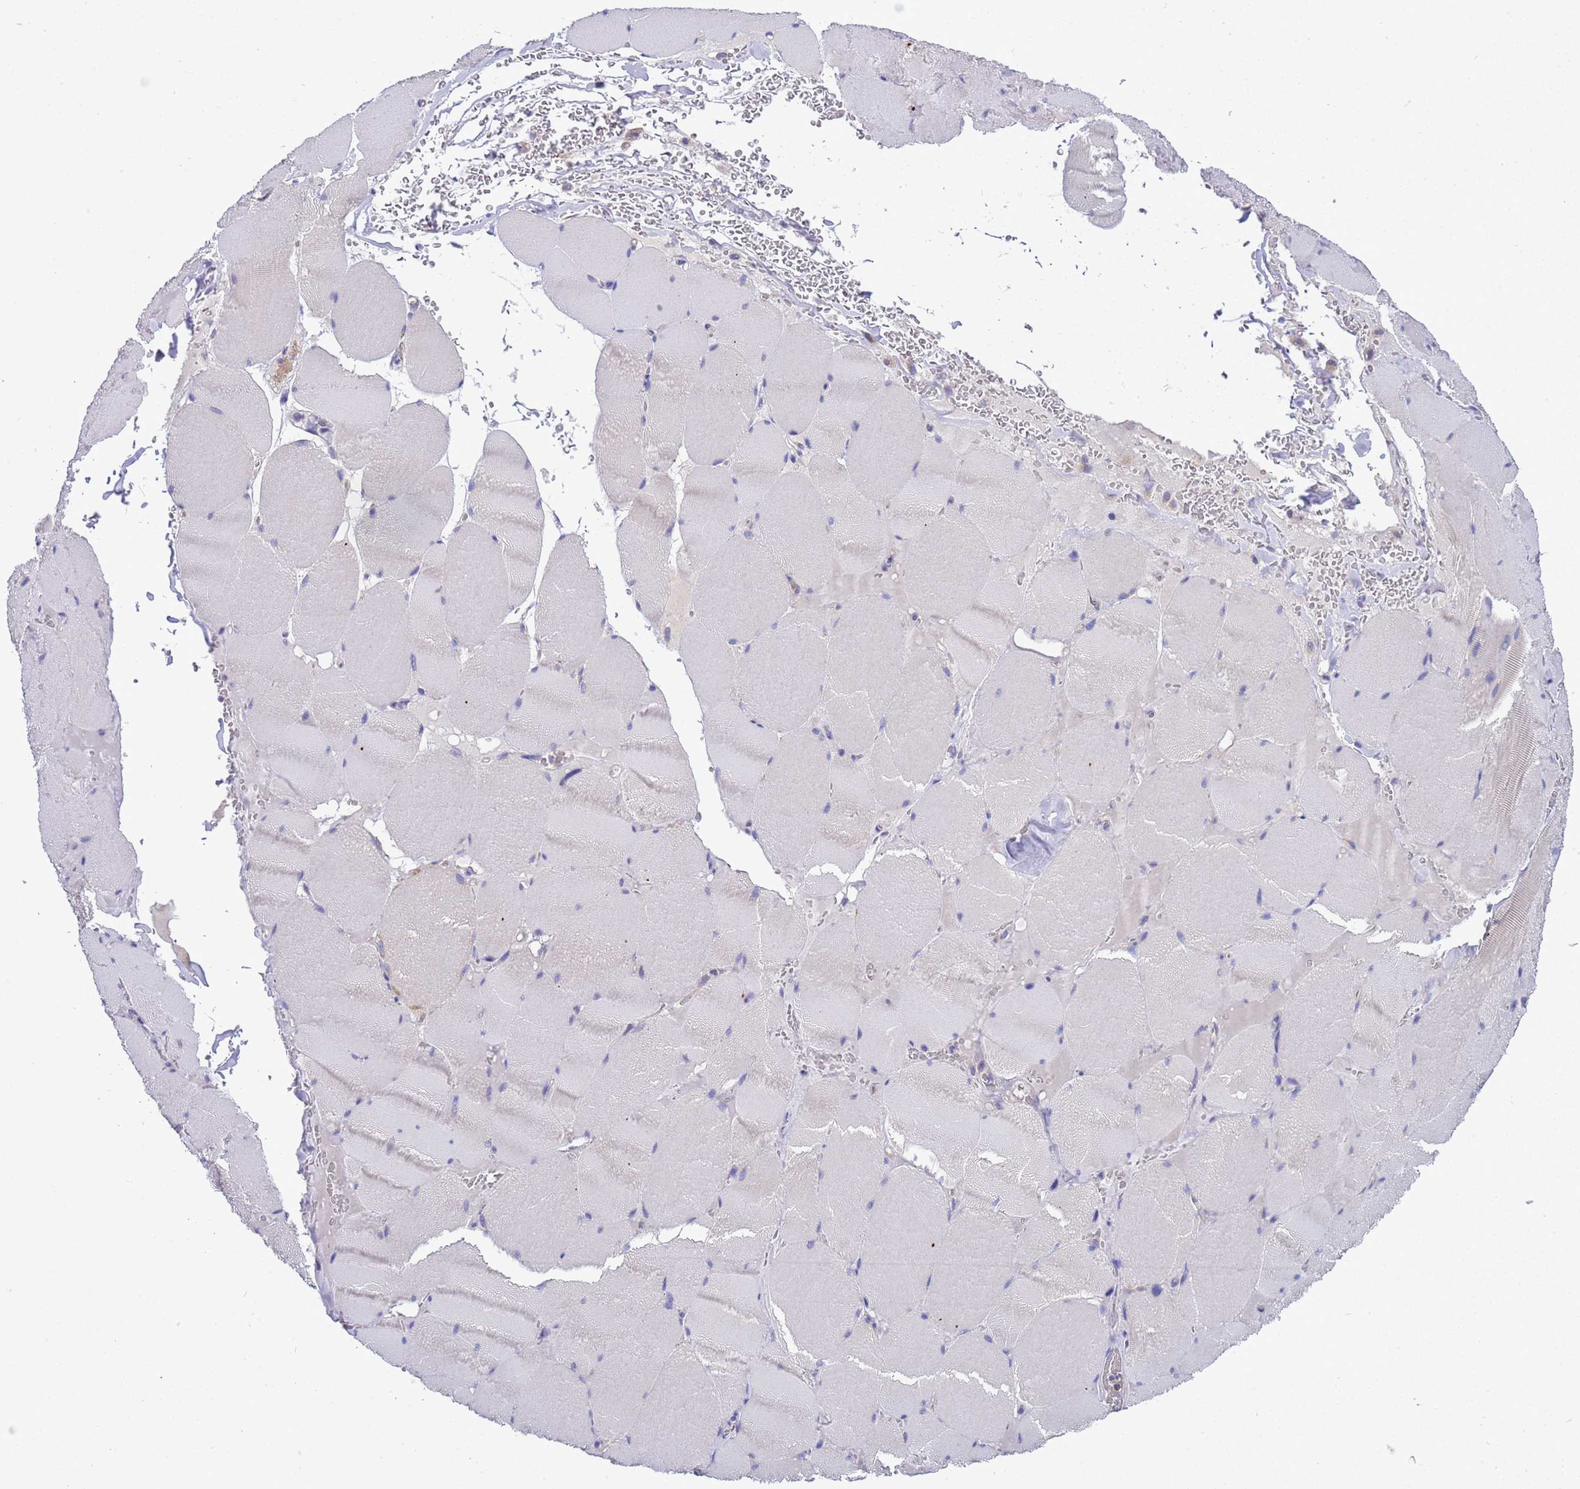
{"staining": {"intensity": "negative", "quantity": "none", "location": "none"}, "tissue": "skeletal muscle", "cell_type": "Myocytes", "image_type": "normal", "snomed": [{"axis": "morphology", "description": "Normal tissue, NOS"}, {"axis": "topography", "description": "Skeletal muscle"}, {"axis": "topography", "description": "Head-Neck"}], "caption": "This is a histopathology image of immunohistochemistry staining of unremarkable skeletal muscle, which shows no staining in myocytes. (Stains: DAB immunohistochemistry with hematoxylin counter stain, Microscopy: brightfield microscopy at high magnification).", "gene": "RC3H2", "patient": {"sex": "male", "age": 66}}